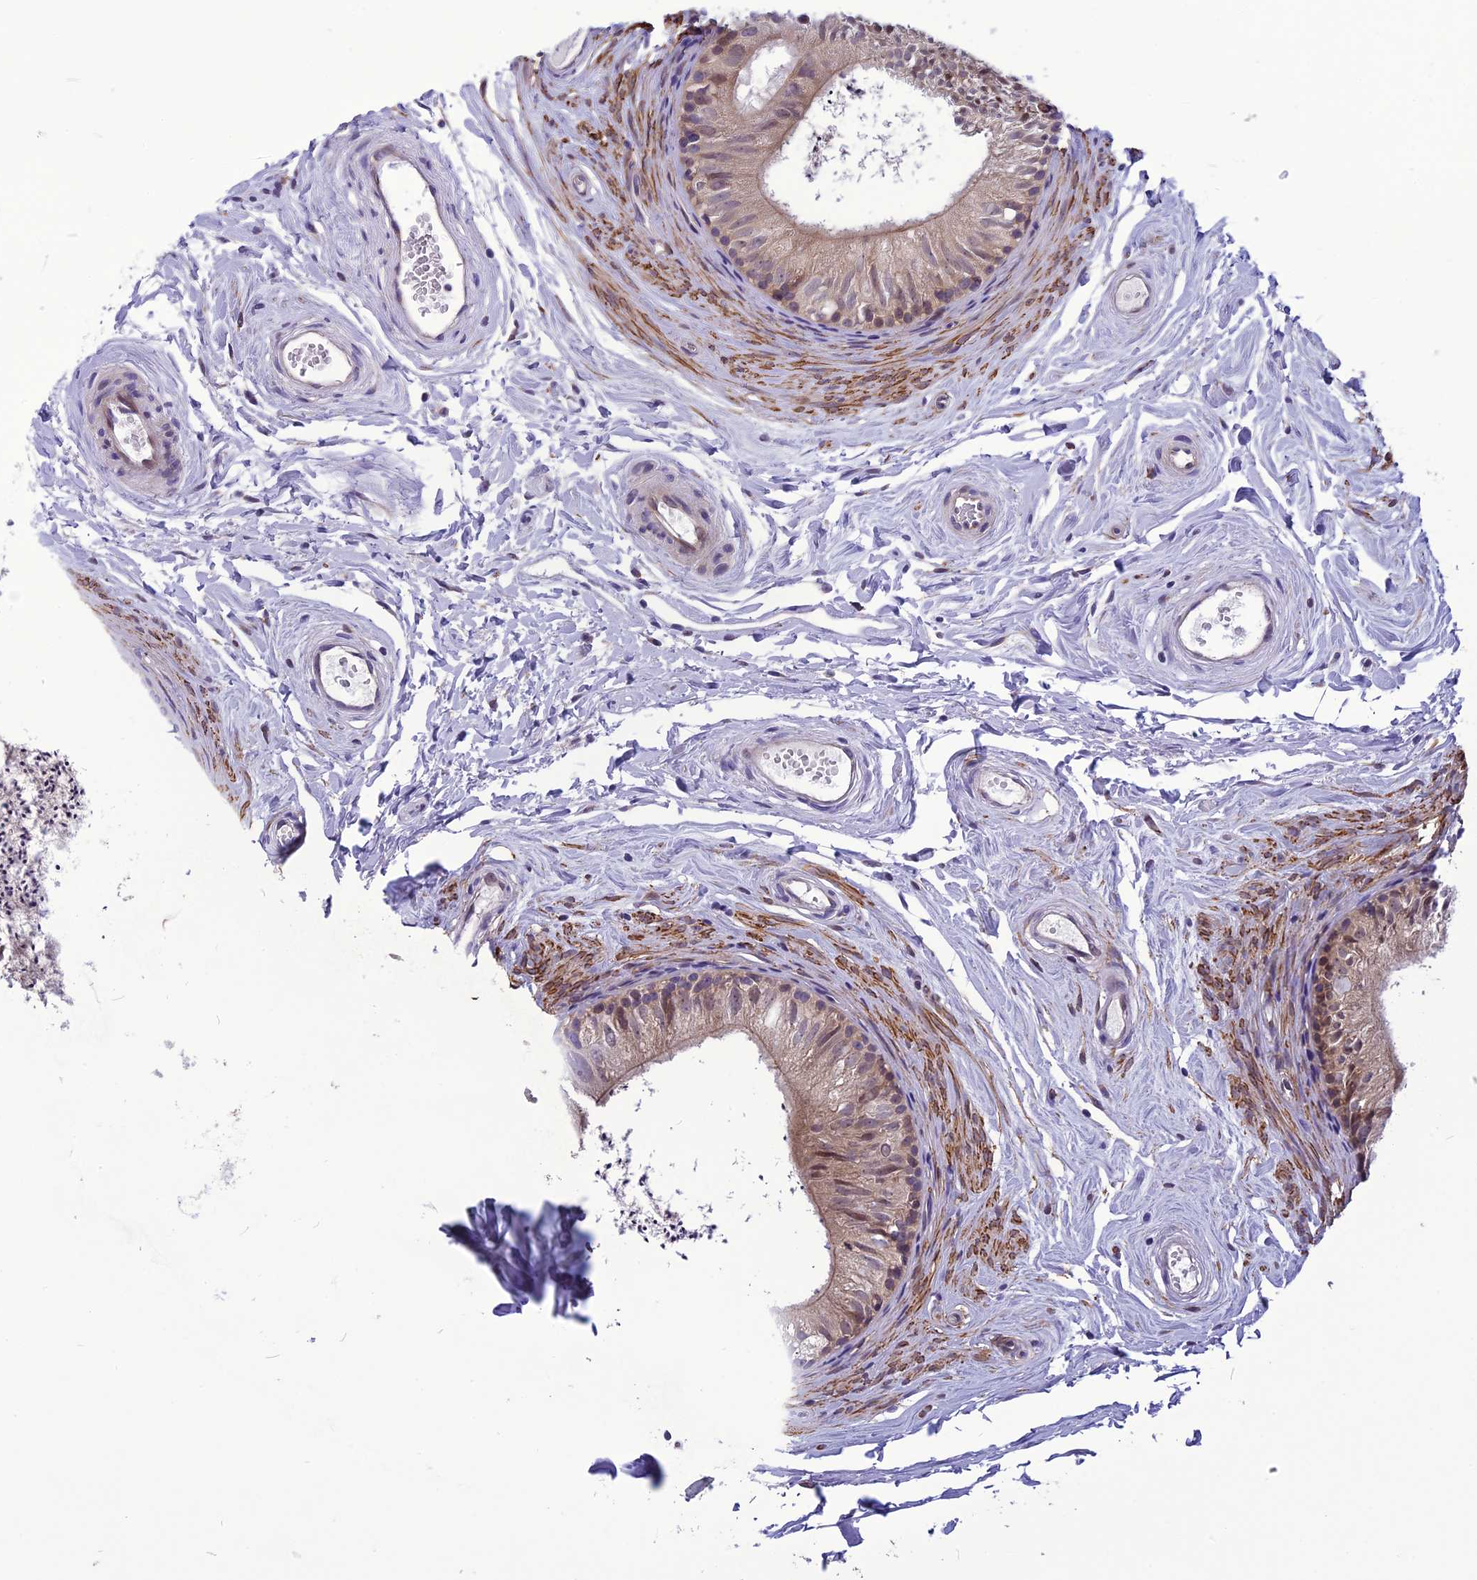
{"staining": {"intensity": "moderate", "quantity": "<25%", "location": "cytoplasmic/membranous"}, "tissue": "epididymis", "cell_type": "Glandular cells", "image_type": "normal", "snomed": [{"axis": "morphology", "description": "Normal tissue, NOS"}, {"axis": "topography", "description": "Epididymis"}], "caption": "DAB immunohistochemical staining of benign human epididymis exhibits moderate cytoplasmic/membranous protein staining in approximately <25% of glandular cells. Nuclei are stained in blue.", "gene": "PSMF1", "patient": {"sex": "male", "age": 56}}